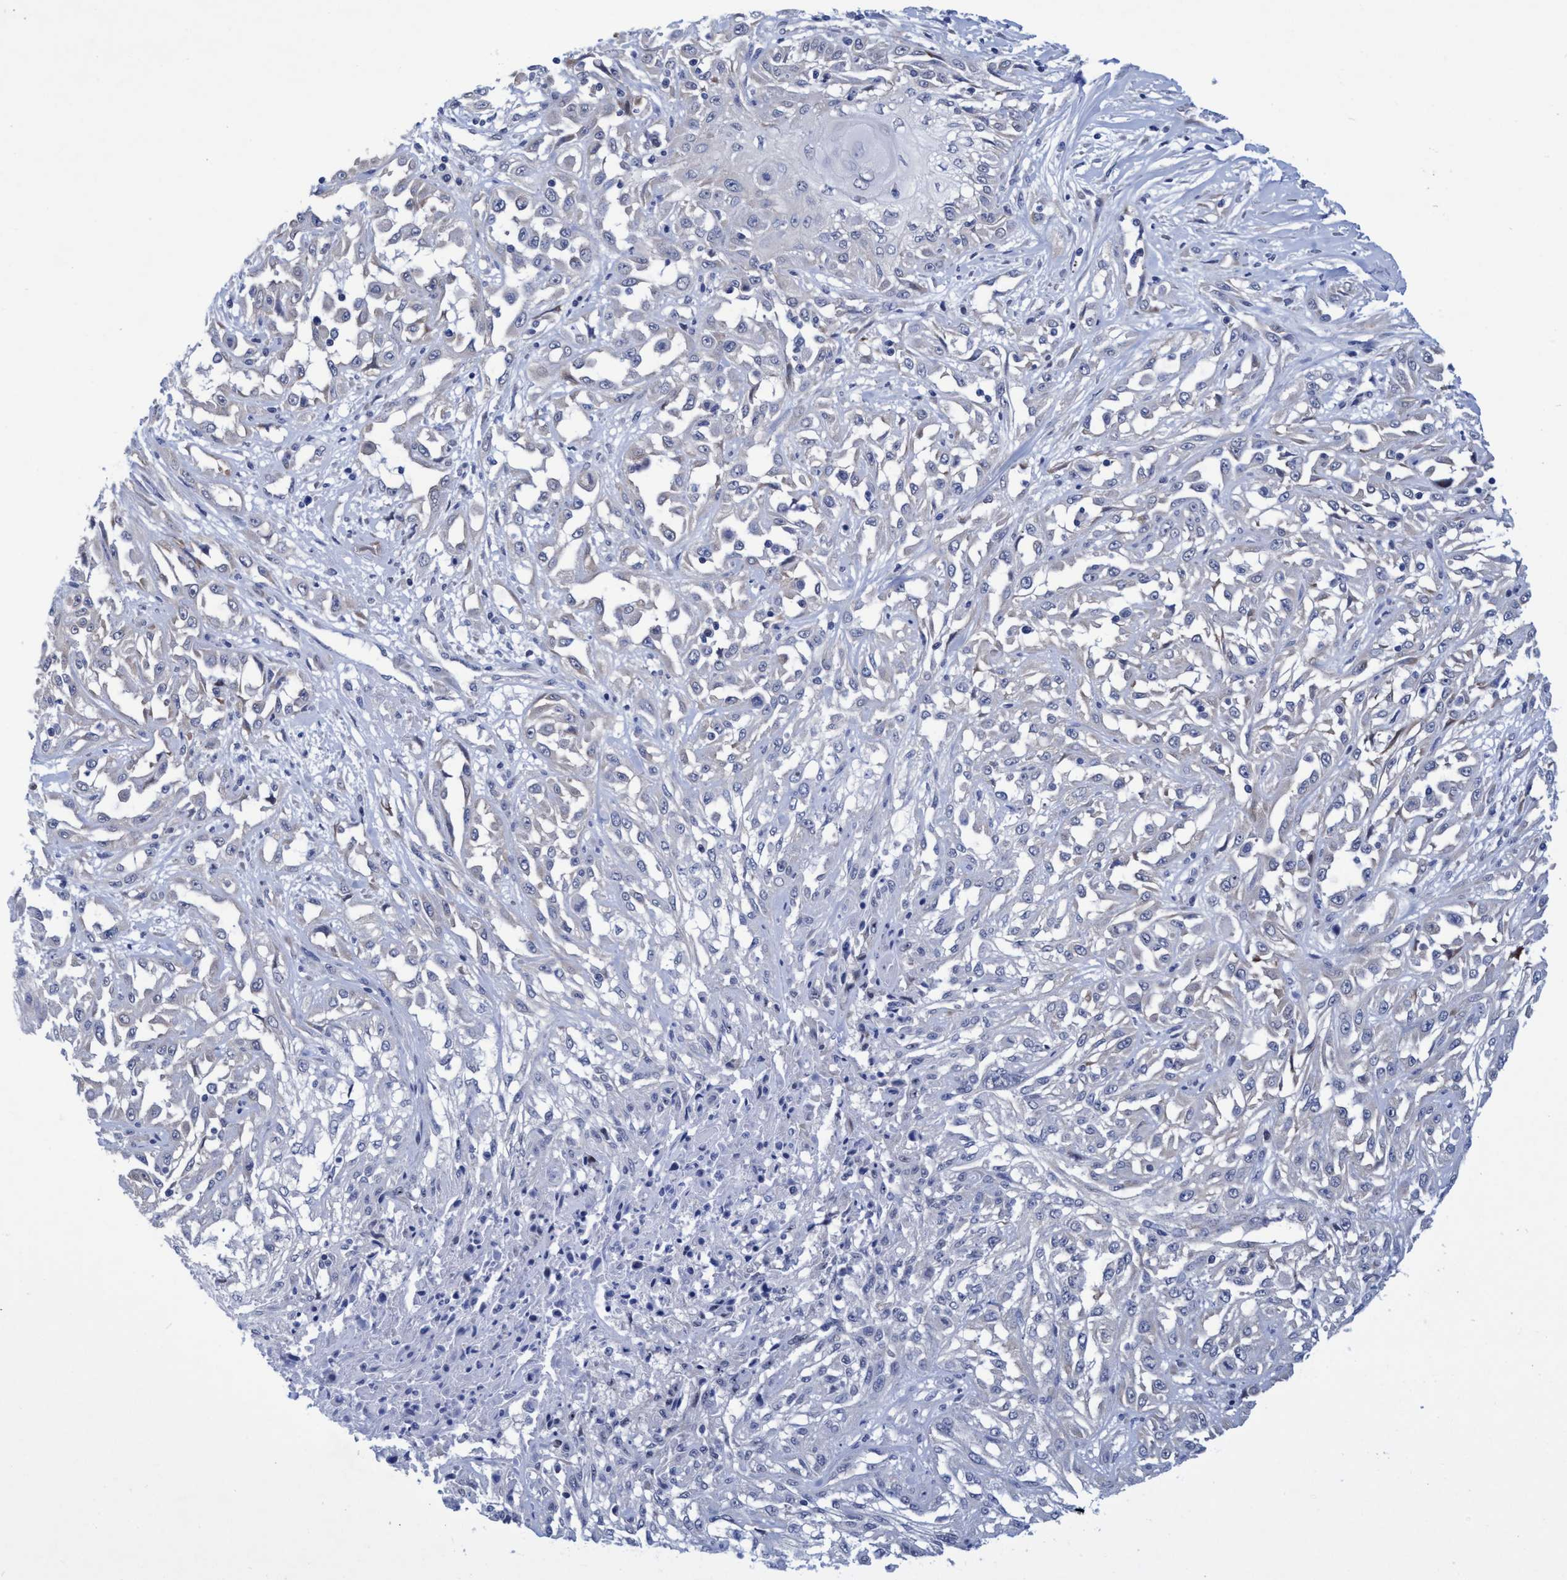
{"staining": {"intensity": "negative", "quantity": "none", "location": "none"}, "tissue": "skin cancer", "cell_type": "Tumor cells", "image_type": "cancer", "snomed": [{"axis": "morphology", "description": "Squamous cell carcinoma, NOS"}, {"axis": "morphology", "description": "Squamous cell carcinoma, metastatic, NOS"}, {"axis": "topography", "description": "Skin"}, {"axis": "topography", "description": "Lymph node"}], "caption": "Tumor cells show no significant protein staining in skin cancer. The staining was performed using DAB (3,3'-diaminobenzidine) to visualize the protein expression in brown, while the nuclei were stained in blue with hematoxylin (Magnification: 20x).", "gene": "R3HCC1", "patient": {"sex": "male", "age": 75}}